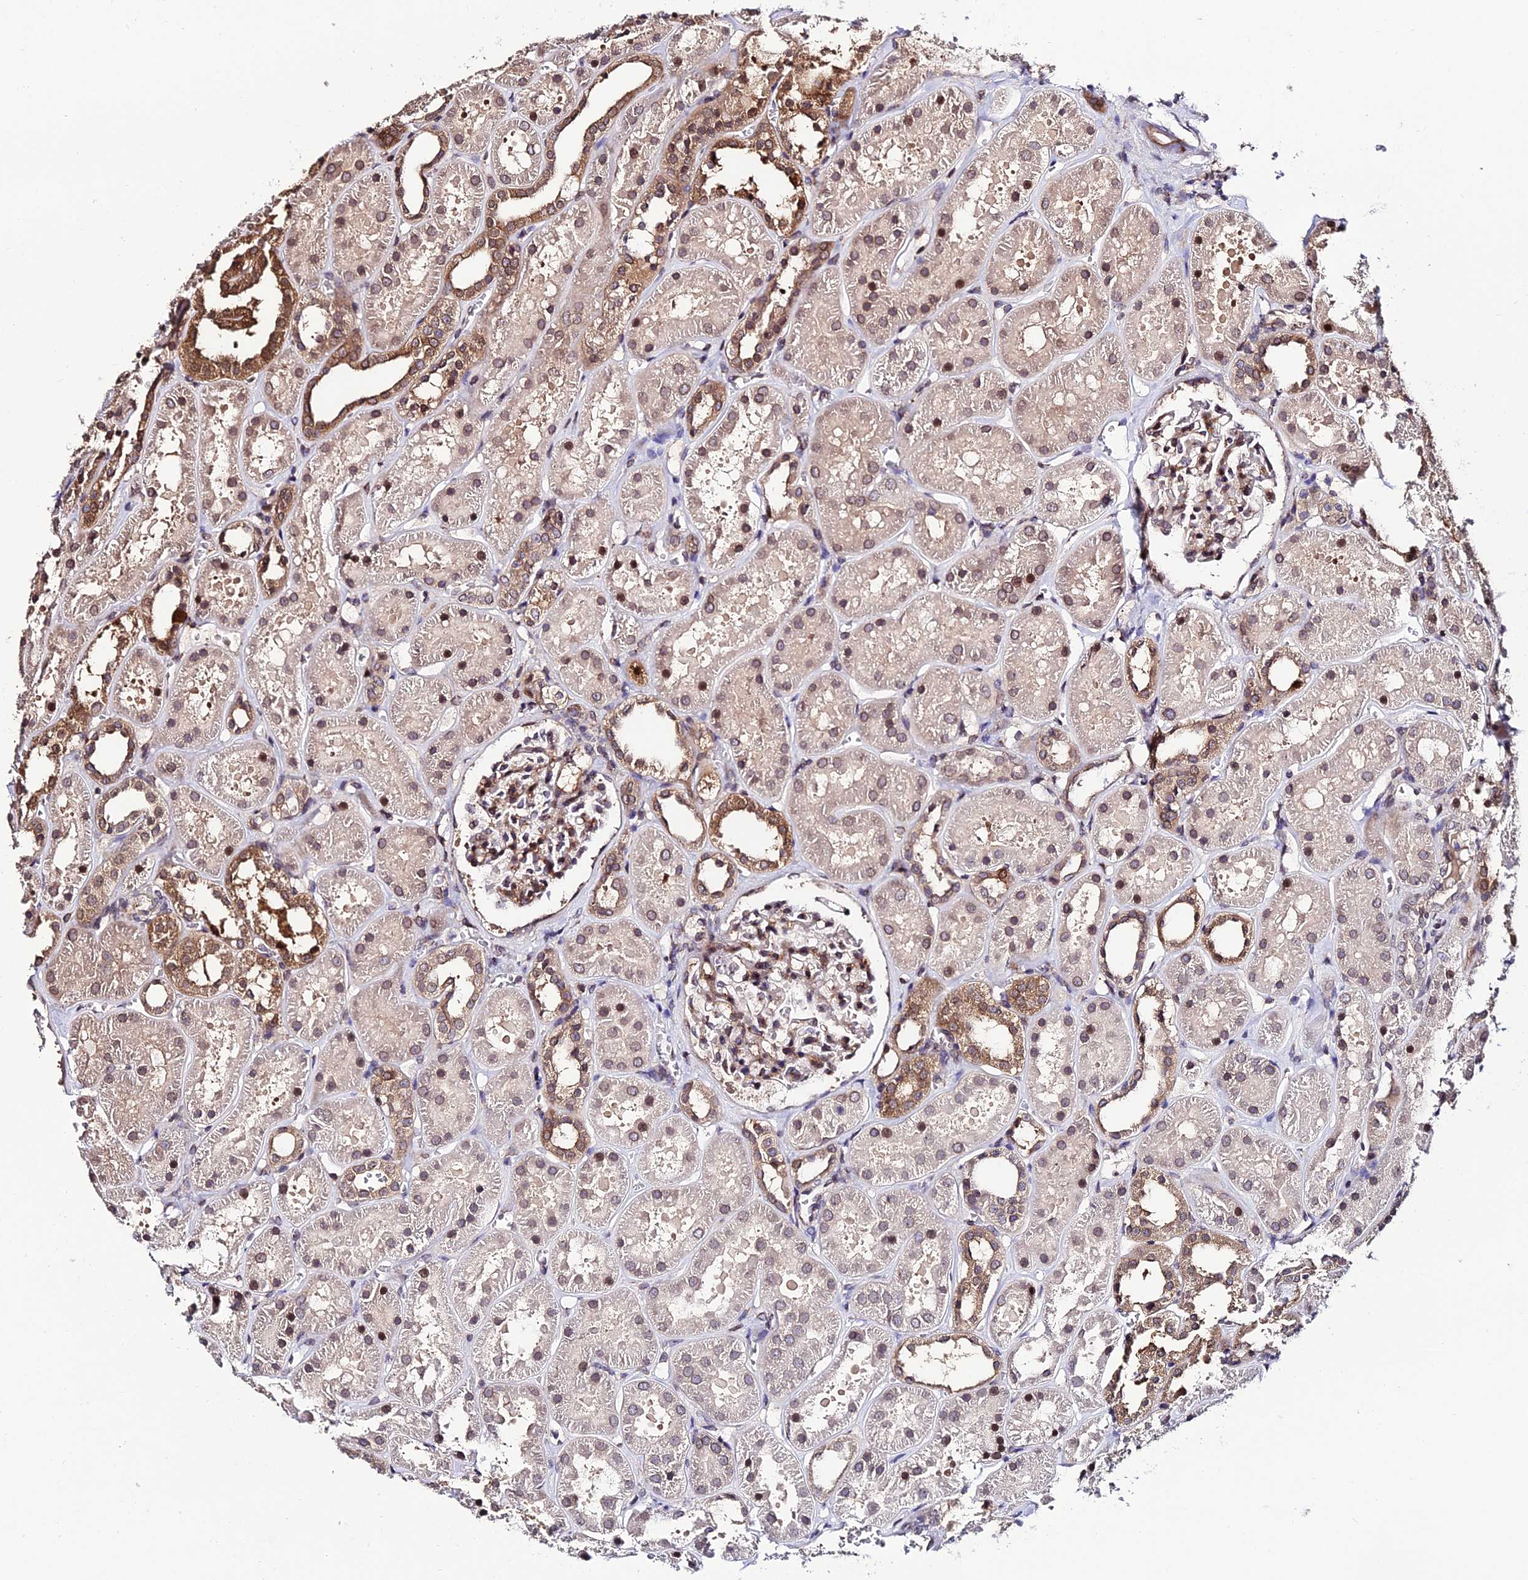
{"staining": {"intensity": "moderate", "quantity": "25%-75%", "location": "cytoplasmic/membranous,nuclear"}, "tissue": "kidney", "cell_type": "Cells in glomeruli", "image_type": "normal", "snomed": [{"axis": "morphology", "description": "Normal tissue, NOS"}, {"axis": "topography", "description": "Kidney"}], "caption": "Immunohistochemistry photomicrograph of benign kidney stained for a protein (brown), which demonstrates medium levels of moderate cytoplasmic/membranous,nuclear staining in approximately 25%-75% of cells in glomeruli.", "gene": "DDX19A", "patient": {"sex": "female", "age": 41}}